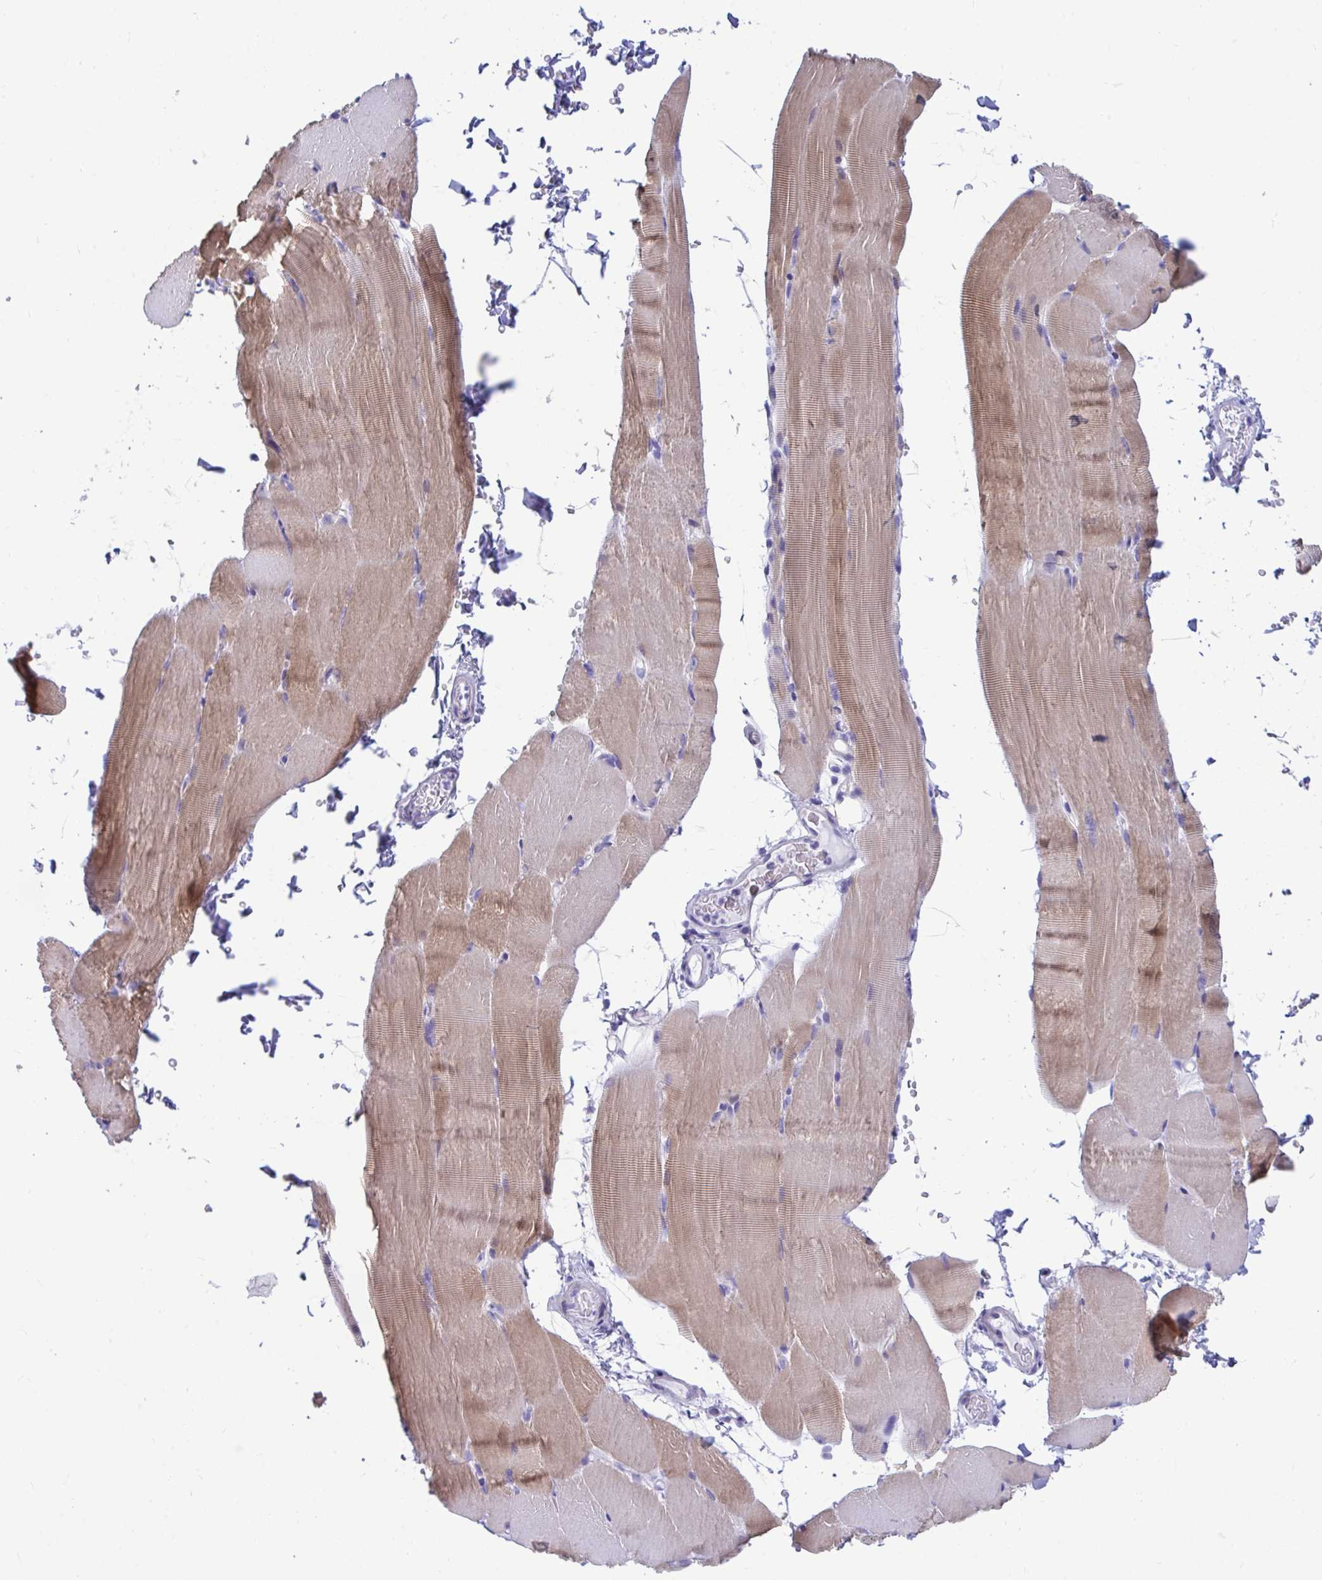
{"staining": {"intensity": "weak", "quantity": "25%-75%", "location": "cytoplasmic/membranous"}, "tissue": "skeletal muscle", "cell_type": "Myocytes", "image_type": "normal", "snomed": [{"axis": "morphology", "description": "Normal tissue, NOS"}, {"axis": "topography", "description": "Skeletal muscle"}], "caption": "DAB immunohistochemical staining of normal skeletal muscle exhibits weak cytoplasmic/membranous protein positivity in approximately 25%-75% of myocytes. (Stains: DAB (3,3'-diaminobenzidine) in brown, nuclei in blue, Microscopy: brightfield microscopy at high magnification).", "gene": "SHISA8", "patient": {"sex": "female", "age": 37}}